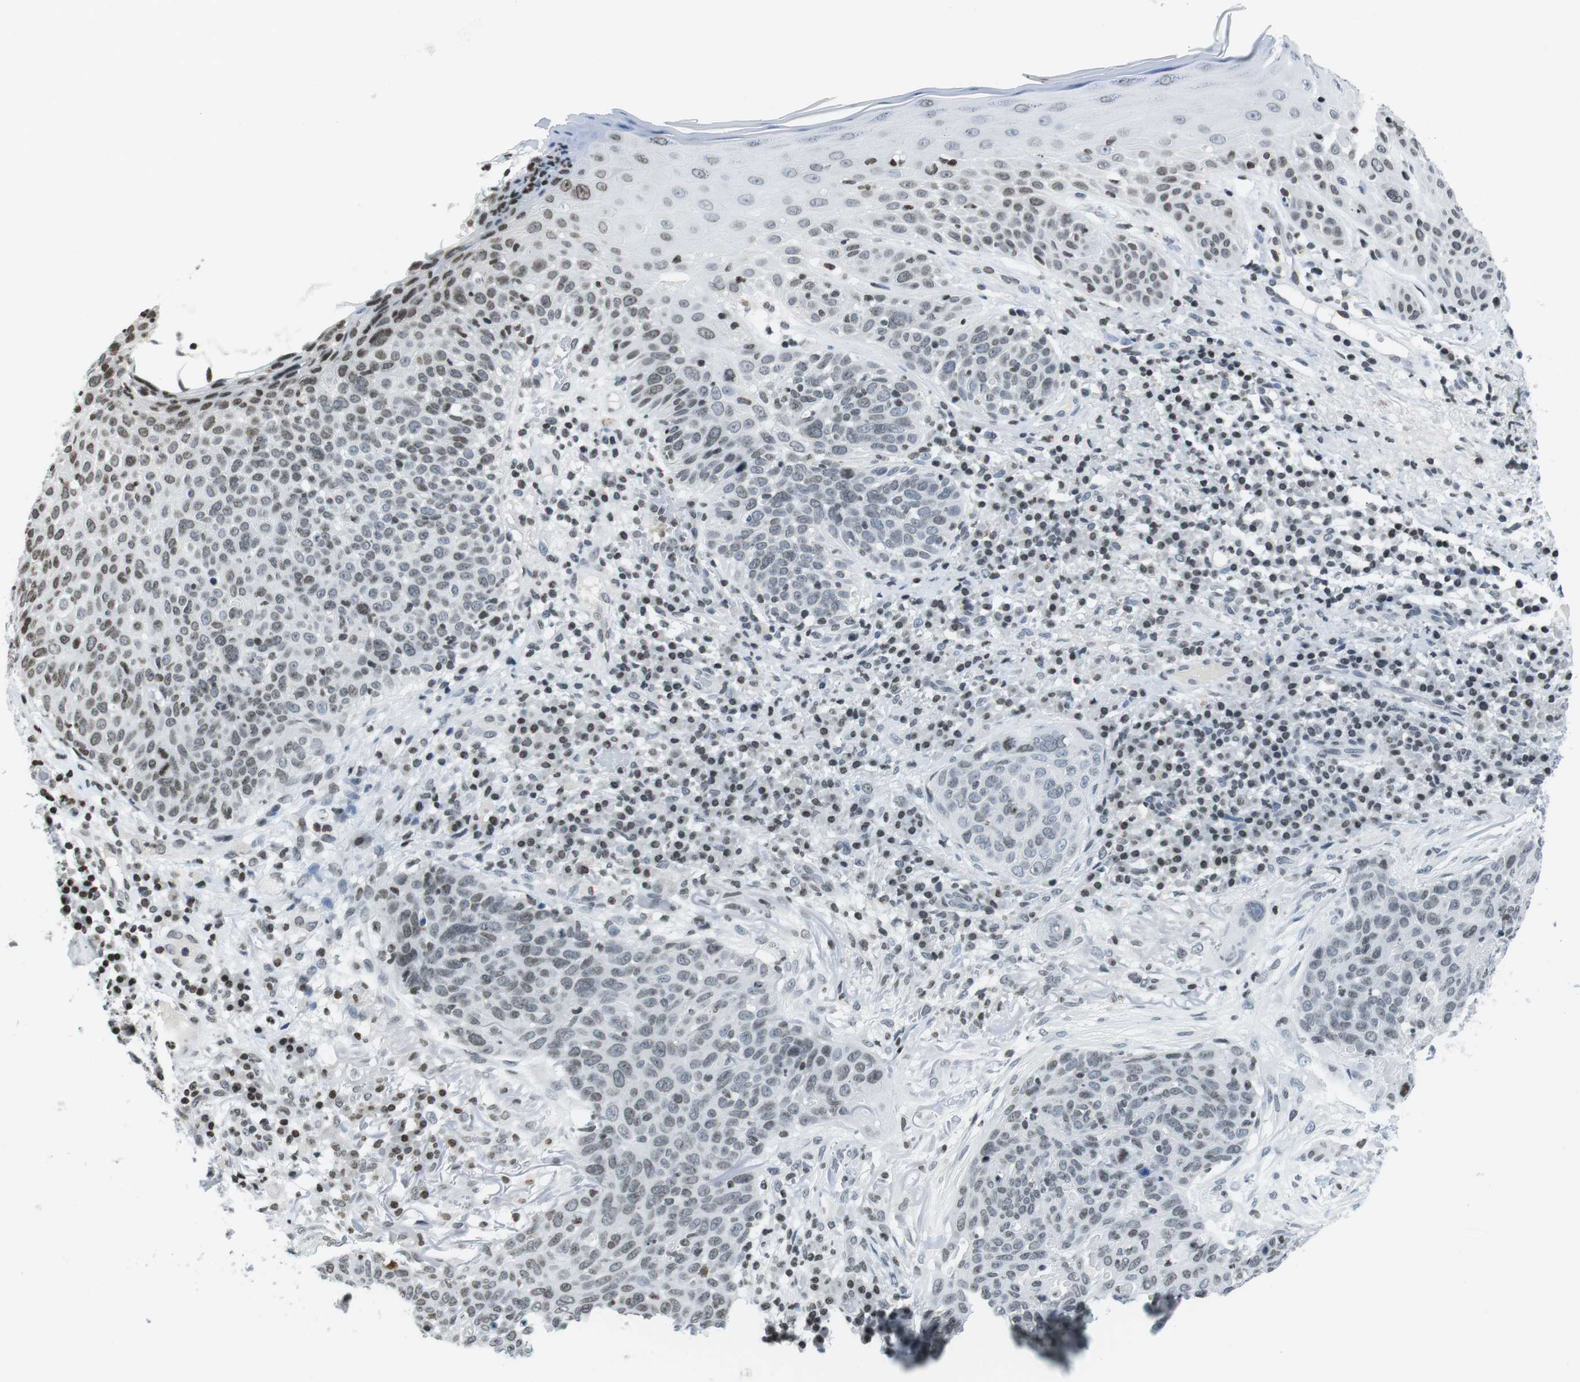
{"staining": {"intensity": "weak", "quantity": "<25%", "location": "nuclear"}, "tissue": "skin cancer", "cell_type": "Tumor cells", "image_type": "cancer", "snomed": [{"axis": "morphology", "description": "Squamous cell carcinoma in situ, NOS"}, {"axis": "morphology", "description": "Squamous cell carcinoma, NOS"}, {"axis": "topography", "description": "Skin"}], "caption": "Immunohistochemical staining of skin cancer (squamous cell carcinoma) demonstrates no significant staining in tumor cells. (Brightfield microscopy of DAB (3,3'-diaminobenzidine) immunohistochemistry at high magnification).", "gene": "E2F2", "patient": {"sex": "male", "age": 93}}